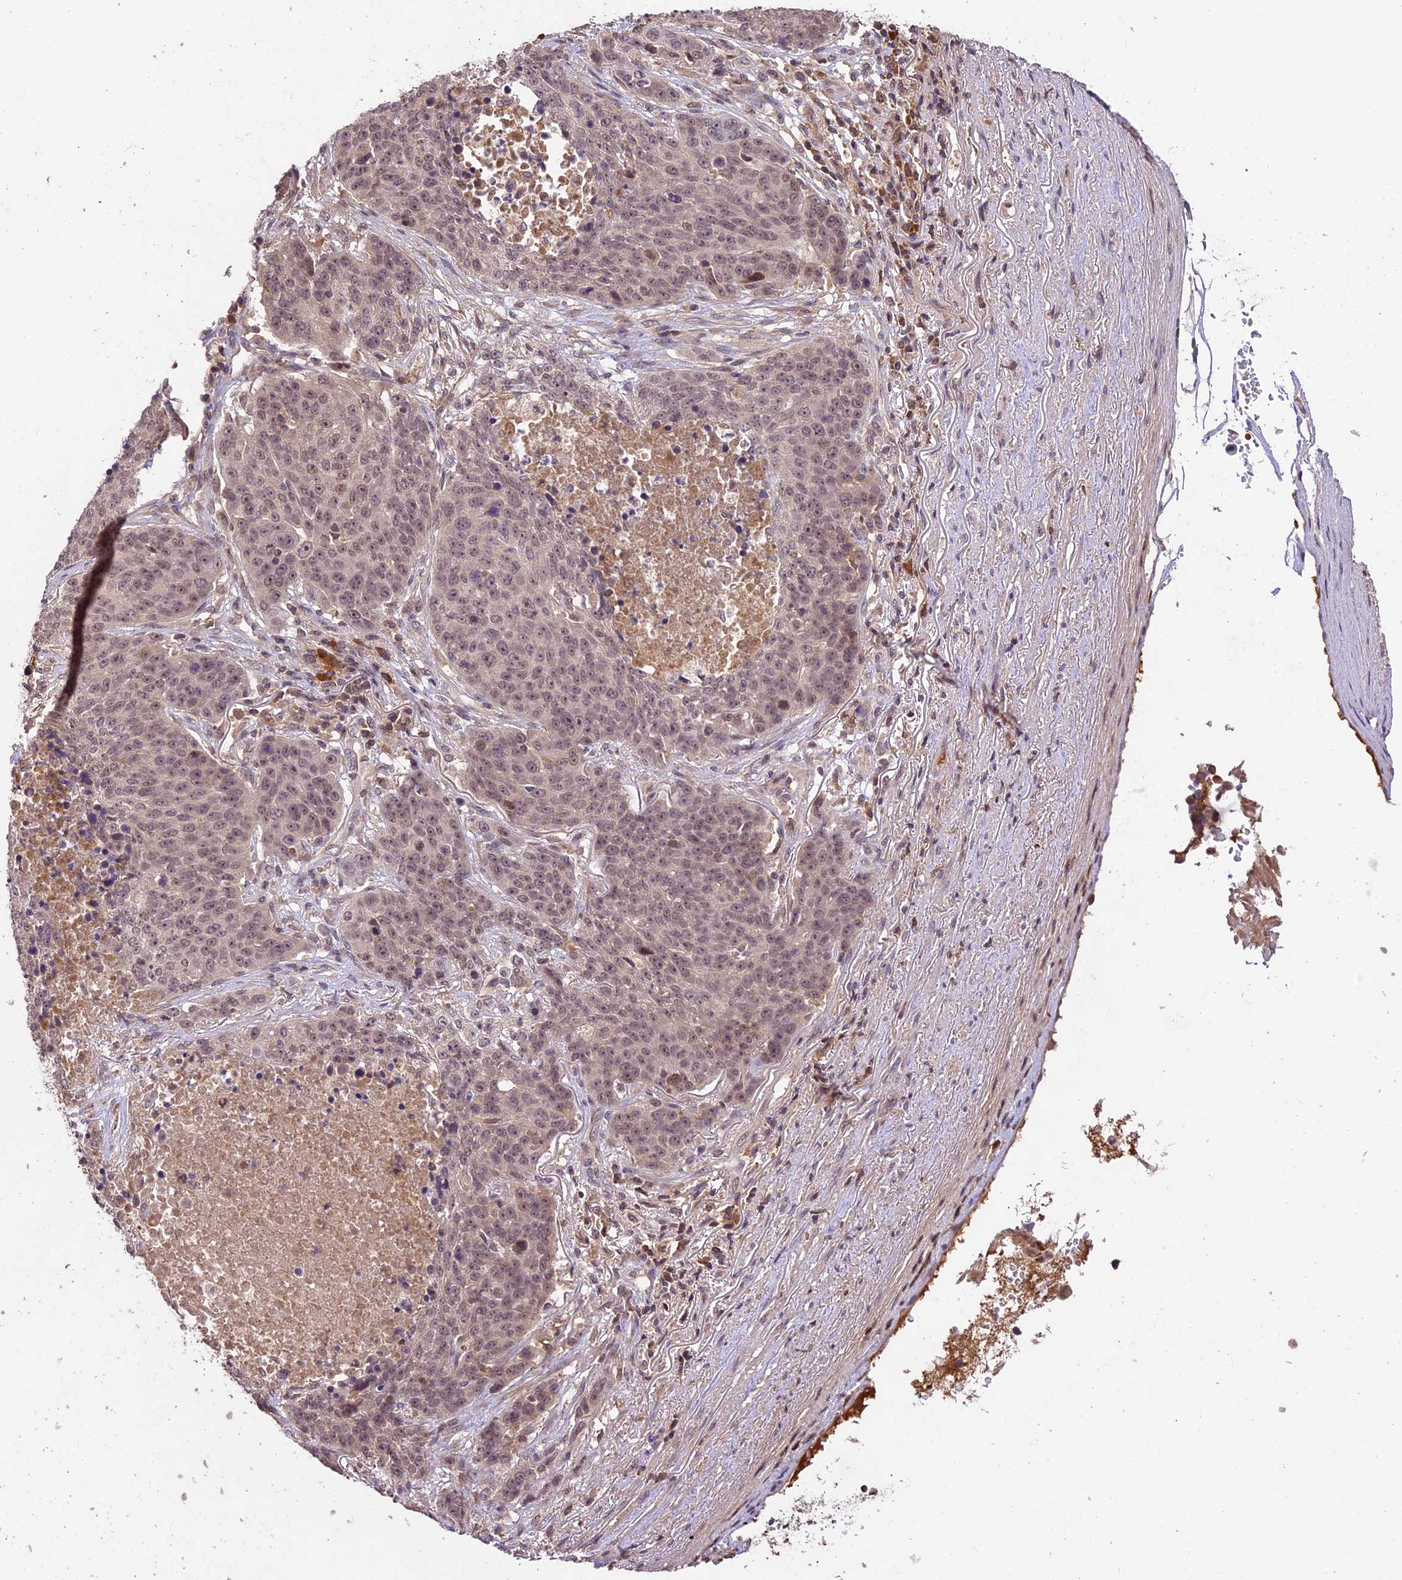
{"staining": {"intensity": "weak", "quantity": "25%-75%", "location": "nuclear"}, "tissue": "lung cancer", "cell_type": "Tumor cells", "image_type": "cancer", "snomed": [{"axis": "morphology", "description": "Normal tissue, NOS"}, {"axis": "morphology", "description": "Squamous cell carcinoma, NOS"}, {"axis": "topography", "description": "Lymph node"}, {"axis": "topography", "description": "Lung"}], "caption": "High-power microscopy captured an immunohistochemistry micrograph of lung cancer, revealing weak nuclear expression in about 25%-75% of tumor cells.", "gene": "ATP10A", "patient": {"sex": "male", "age": 66}}